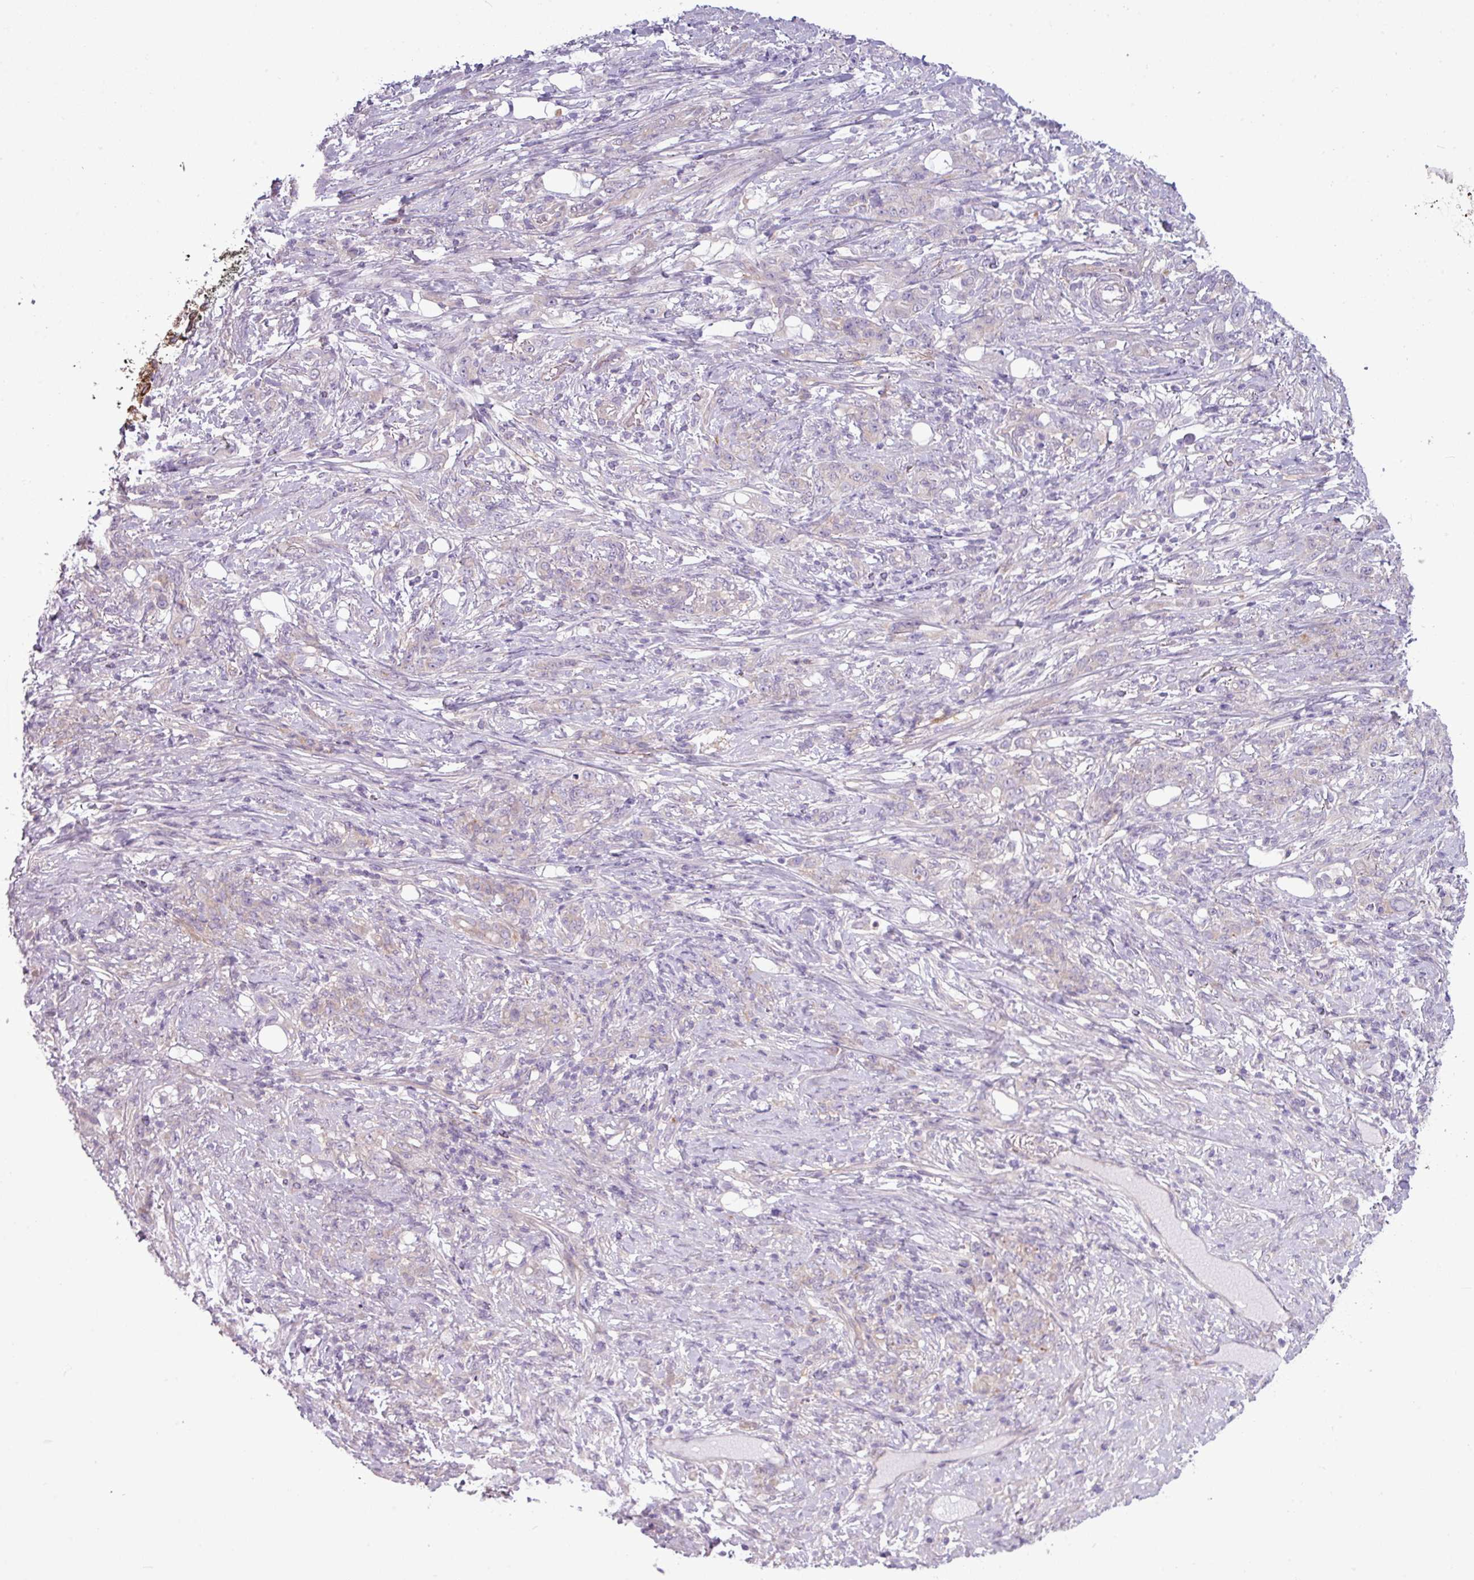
{"staining": {"intensity": "negative", "quantity": "none", "location": "none"}, "tissue": "stomach cancer", "cell_type": "Tumor cells", "image_type": "cancer", "snomed": [{"axis": "morphology", "description": "Adenocarcinoma, NOS"}, {"axis": "topography", "description": "Stomach"}], "caption": "DAB (3,3'-diaminobenzidine) immunohistochemical staining of stomach adenocarcinoma demonstrates no significant positivity in tumor cells.", "gene": "CAMK2B", "patient": {"sex": "female", "age": 79}}